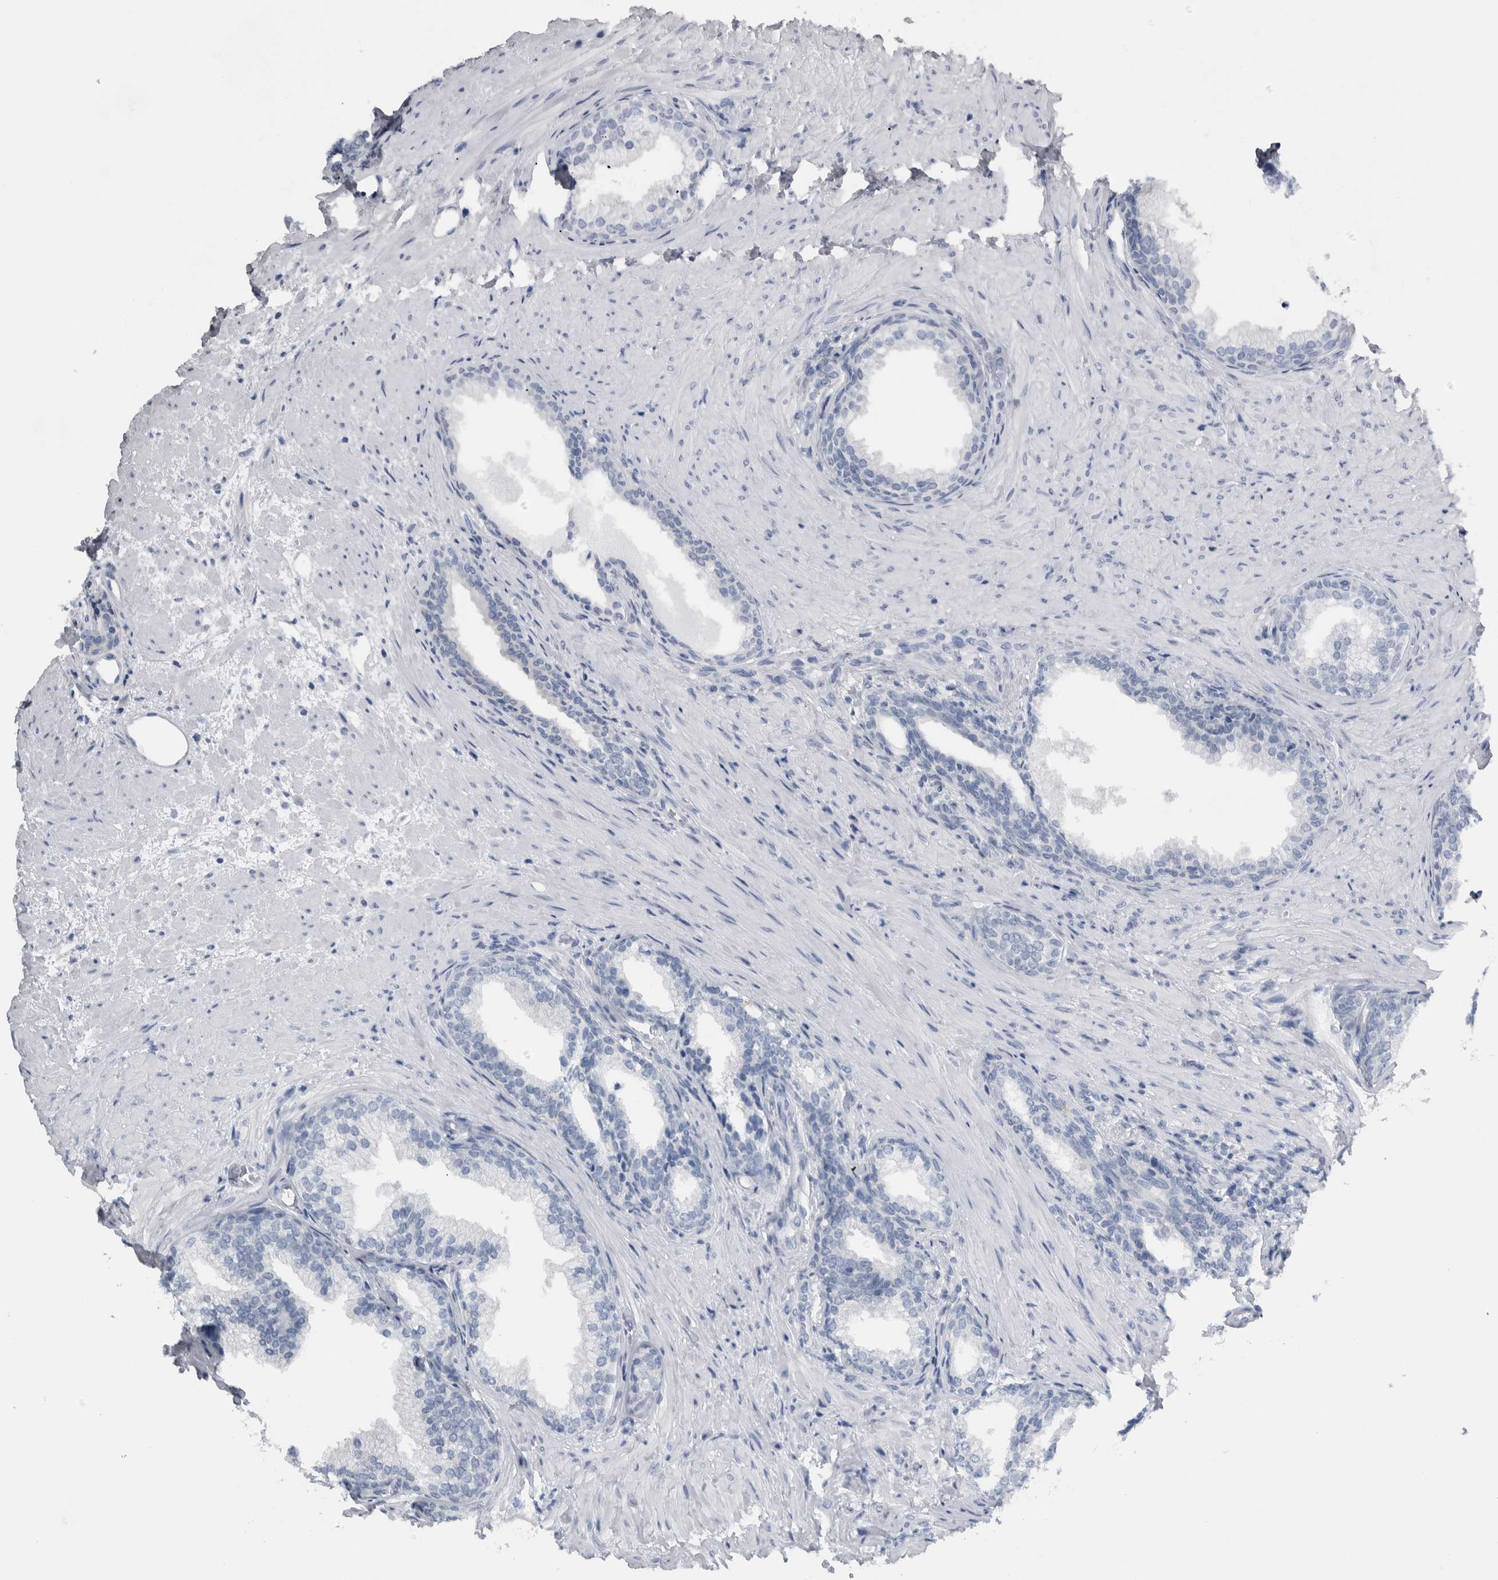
{"staining": {"intensity": "negative", "quantity": "none", "location": "none"}, "tissue": "prostate", "cell_type": "Glandular cells", "image_type": "normal", "snomed": [{"axis": "morphology", "description": "Normal tissue, NOS"}, {"axis": "topography", "description": "Prostate"}], "caption": "DAB immunohistochemical staining of unremarkable prostate exhibits no significant positivity in glandular cells. (Brightfield microscopy of DAB IHC at high magnification).", "gene": "CDH17", "patient": {"sex": "male", "age": 76}}